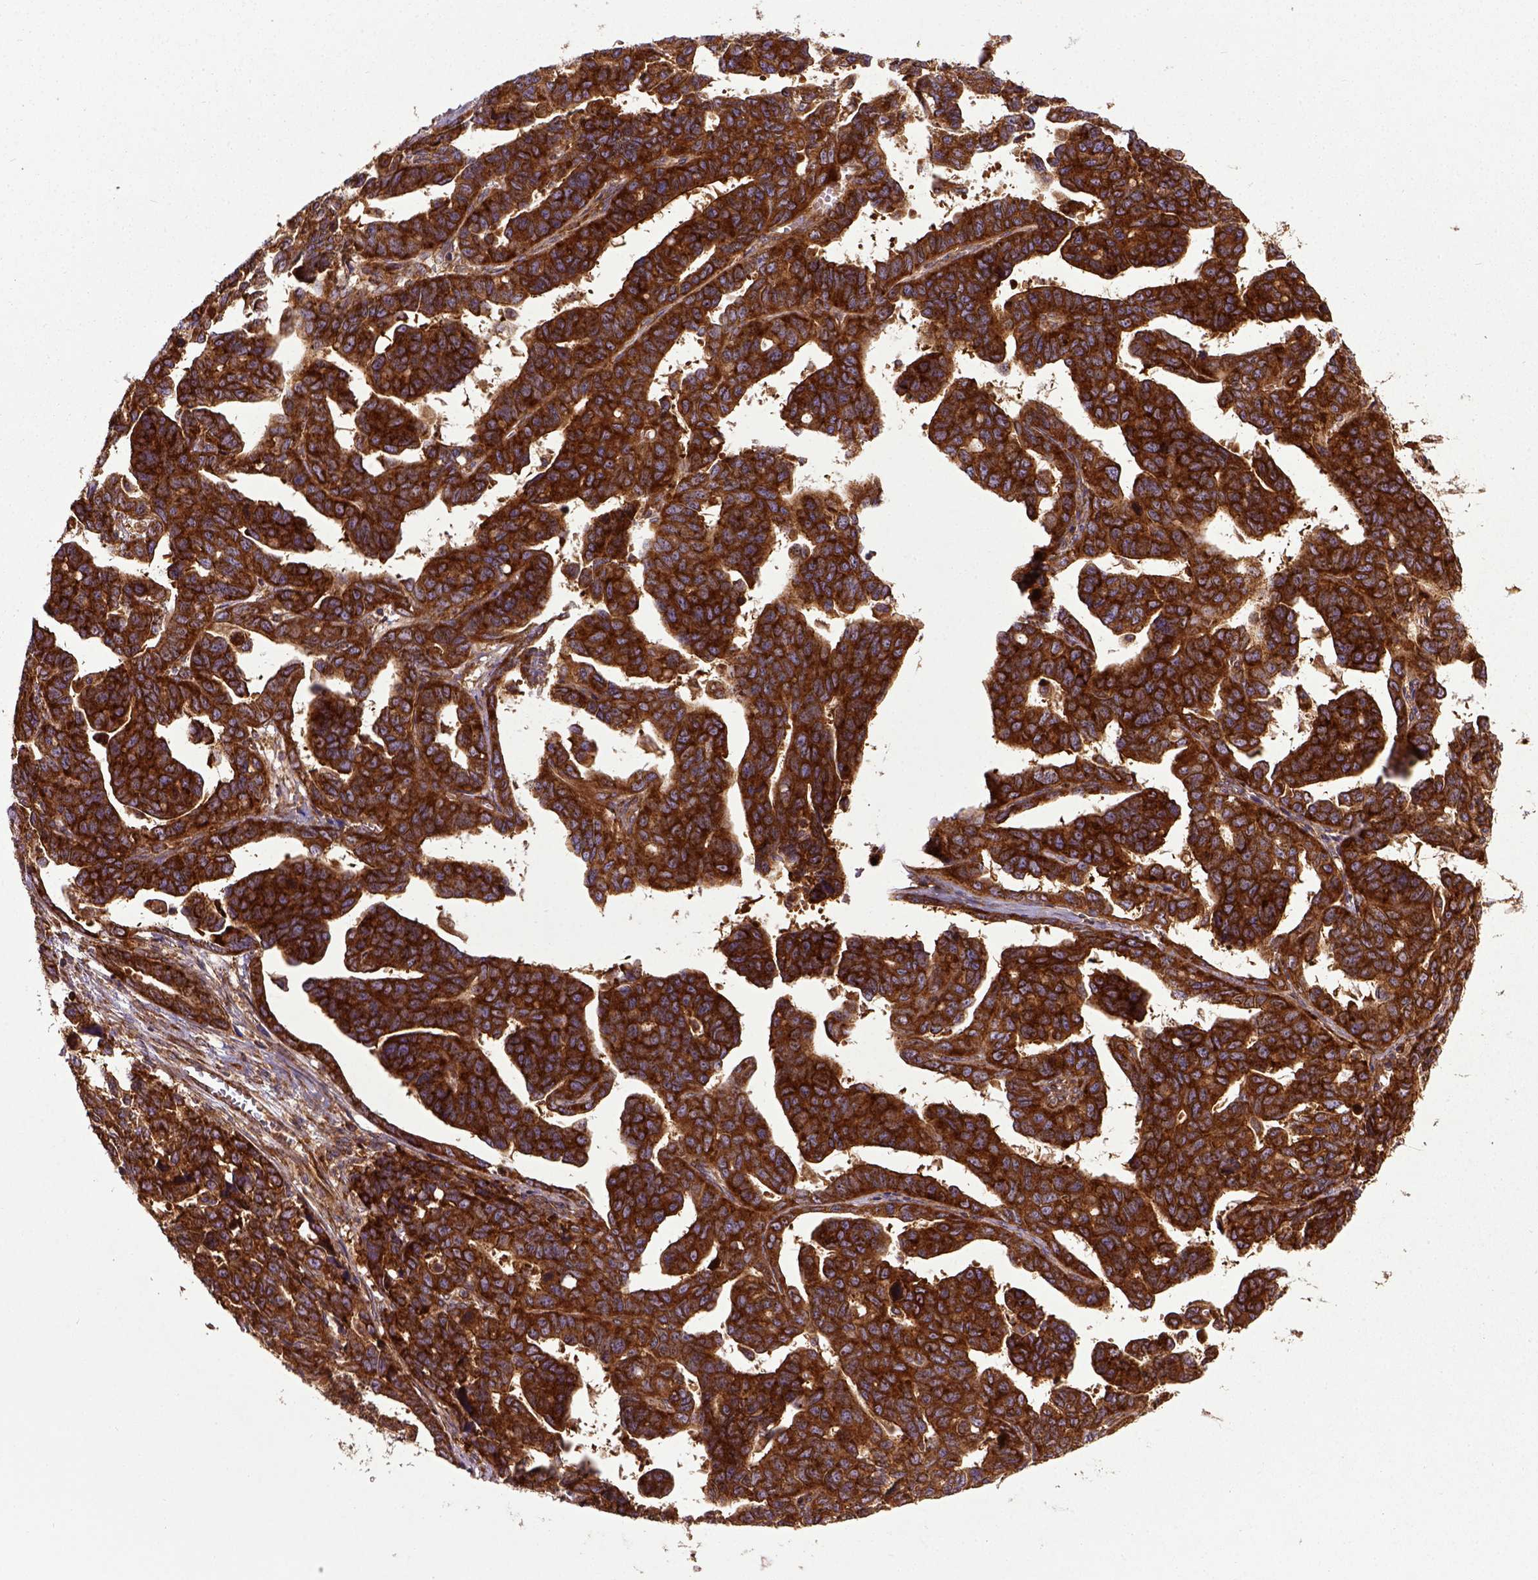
{"staining": {"intensity": "strong", "quantity": ">75%", "location": "cytoplasmic/membranous"}, "tissue": "ovarian cancer", "cell_type": "Tumor cells", "image_type": "cancer", "snomed": [{"axis": "morphology", "description": "Cystadenocarcinoma, serous, NOS"}, {"axis": "topography", "description": "Ovary"}], "caption": "Tumor cells show strong cytoplasmic/membranous staining in approximately >75% of cells in ovarian cancer (serous cystadenocarcinoma).", "gene": "CAPRIN1", "patient": {"sex": "female", "age": 69}}